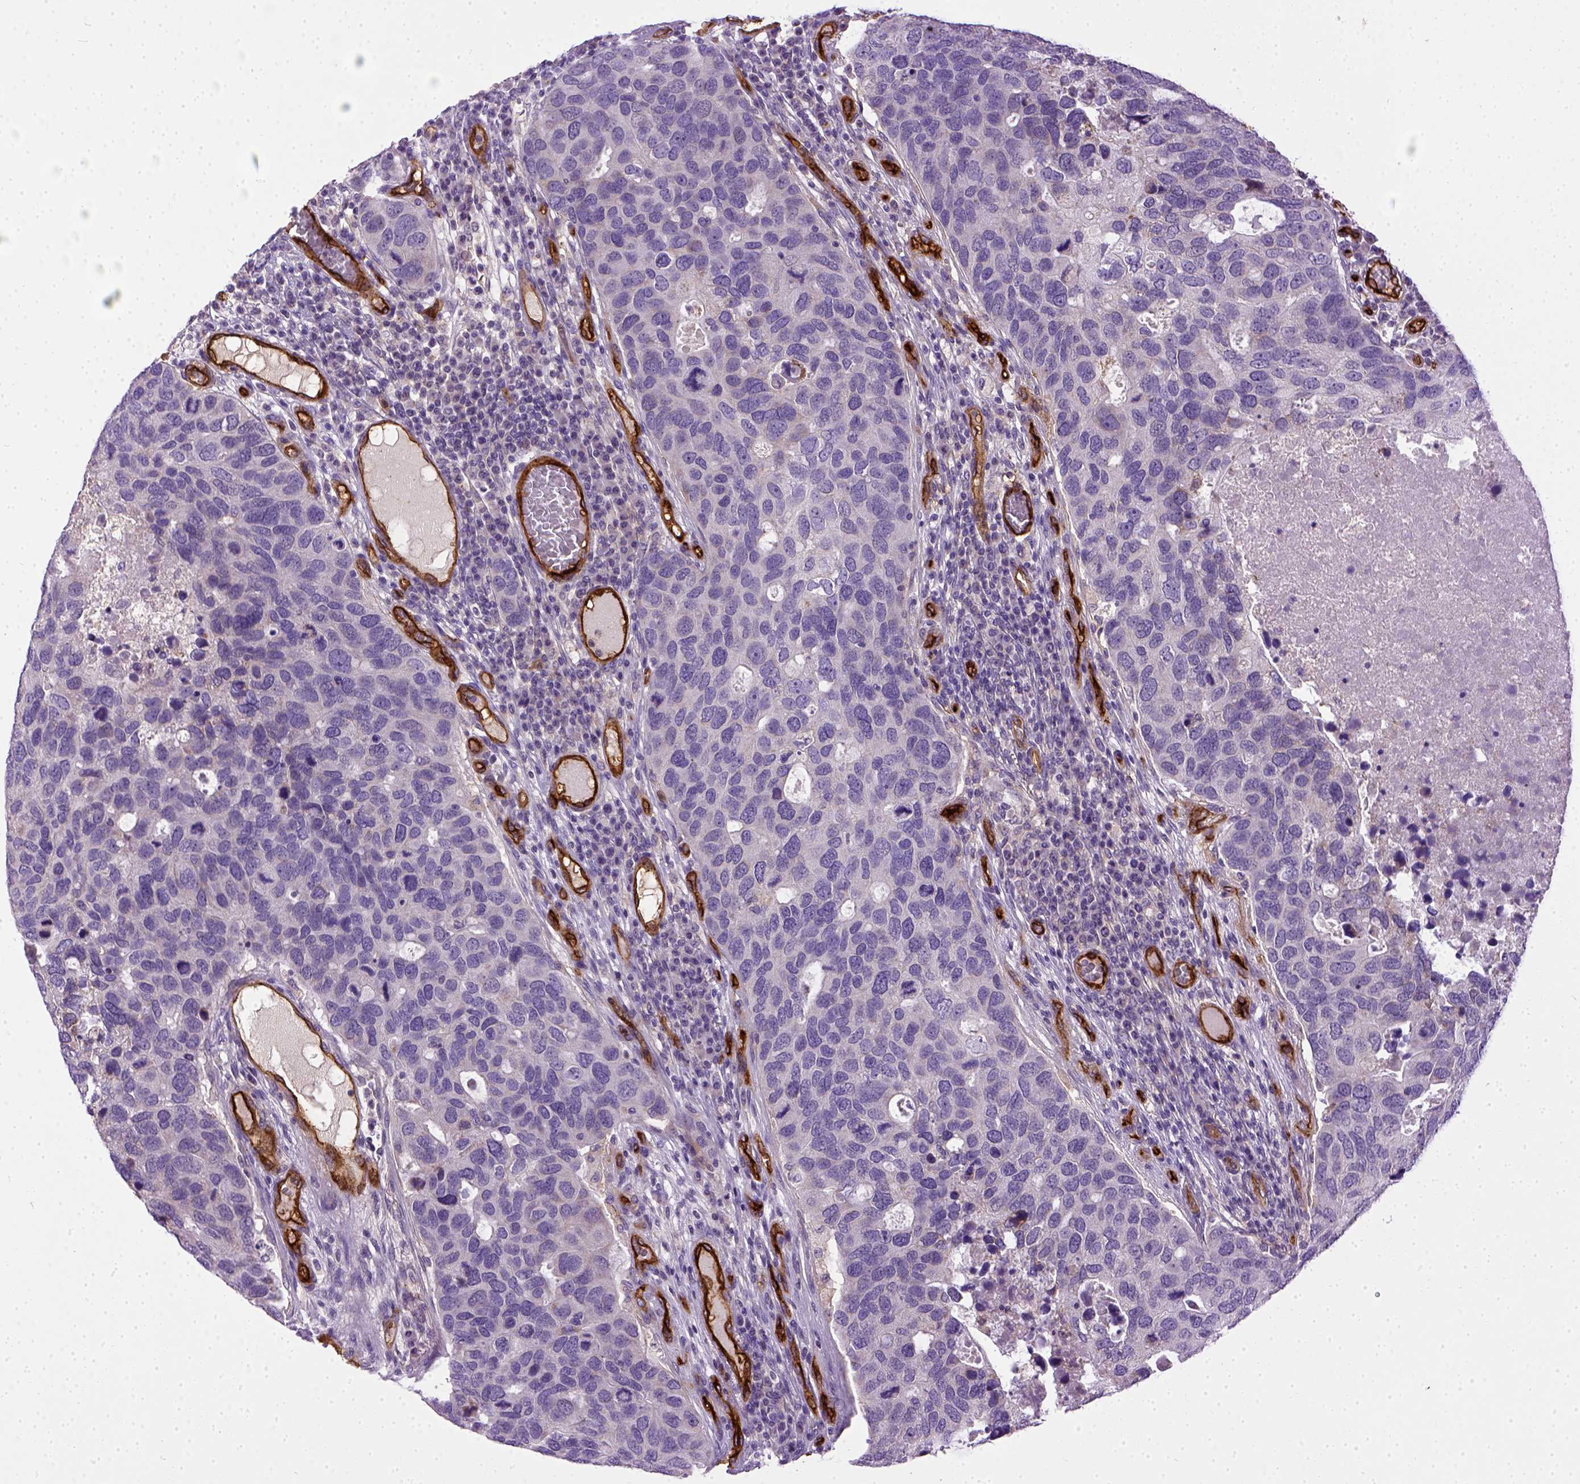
{"staining": {"intensity": "negative", "quantity": "none", "location": "none"}, "tissue": "breast cancer", "cell_type": "Tumor cells", "image_type": "cancer", "snomed": [{"axis": "morphology", "description": "Duct carcinoma"}, {"axis": "topography", "description": "Breast"}], "caption": "A photomicrograph of breast intraductal carcinoma stained for a protein shows no brown staining in tumor cells. Brightfield microscopy of immunohistochemistry (IHC) stained with DAB (3,3'-diaminobenzidine) (brown) and hematoxylin (blue), captured at high magnification.", "gene": "ENG", "patient": {"sex": "female", "age": 83}}